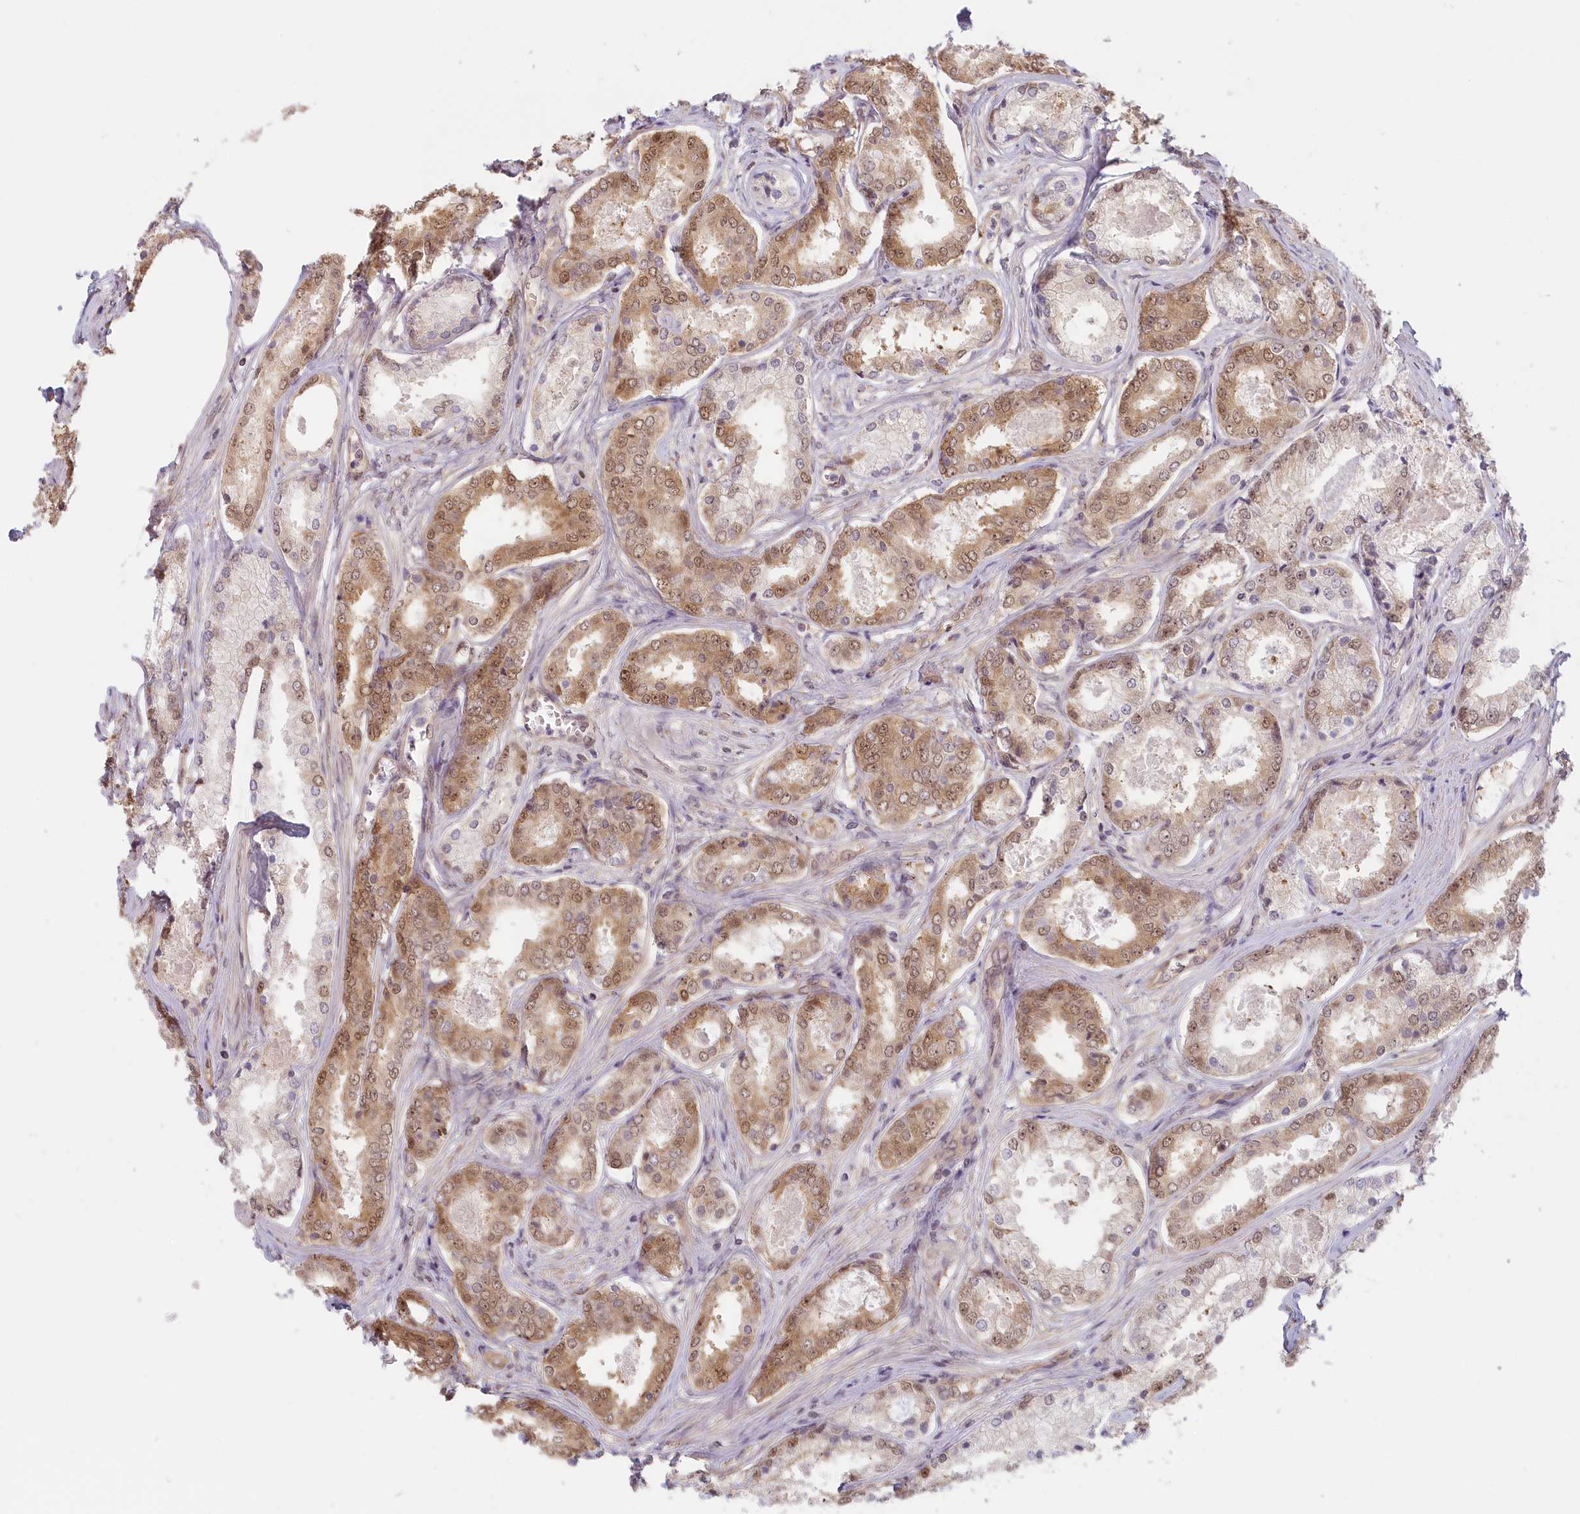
{"staining": {"intensity": "moderate", "quantity": ">75%", "location": "cytoplasmic/membranous,nuclear"}, "tissue": "prostate cancer", "cell_type": "Tumor cells", "image_type": "cancer", "snomed": [{"axis": "morphology", "description": "Adenocarcinoma, Low grade"}, {"axis": "topography", "description": "Prostate"}], "caption": "Protein expression analysis of prostate adenocarcinoma (low-grade) exhibits moderate cytoplasmic/membranous and nuclear expression in approximately >75% of tumor cells.", "gene": "C19orf44", "patient": {"sex": "male", "age": 68}}